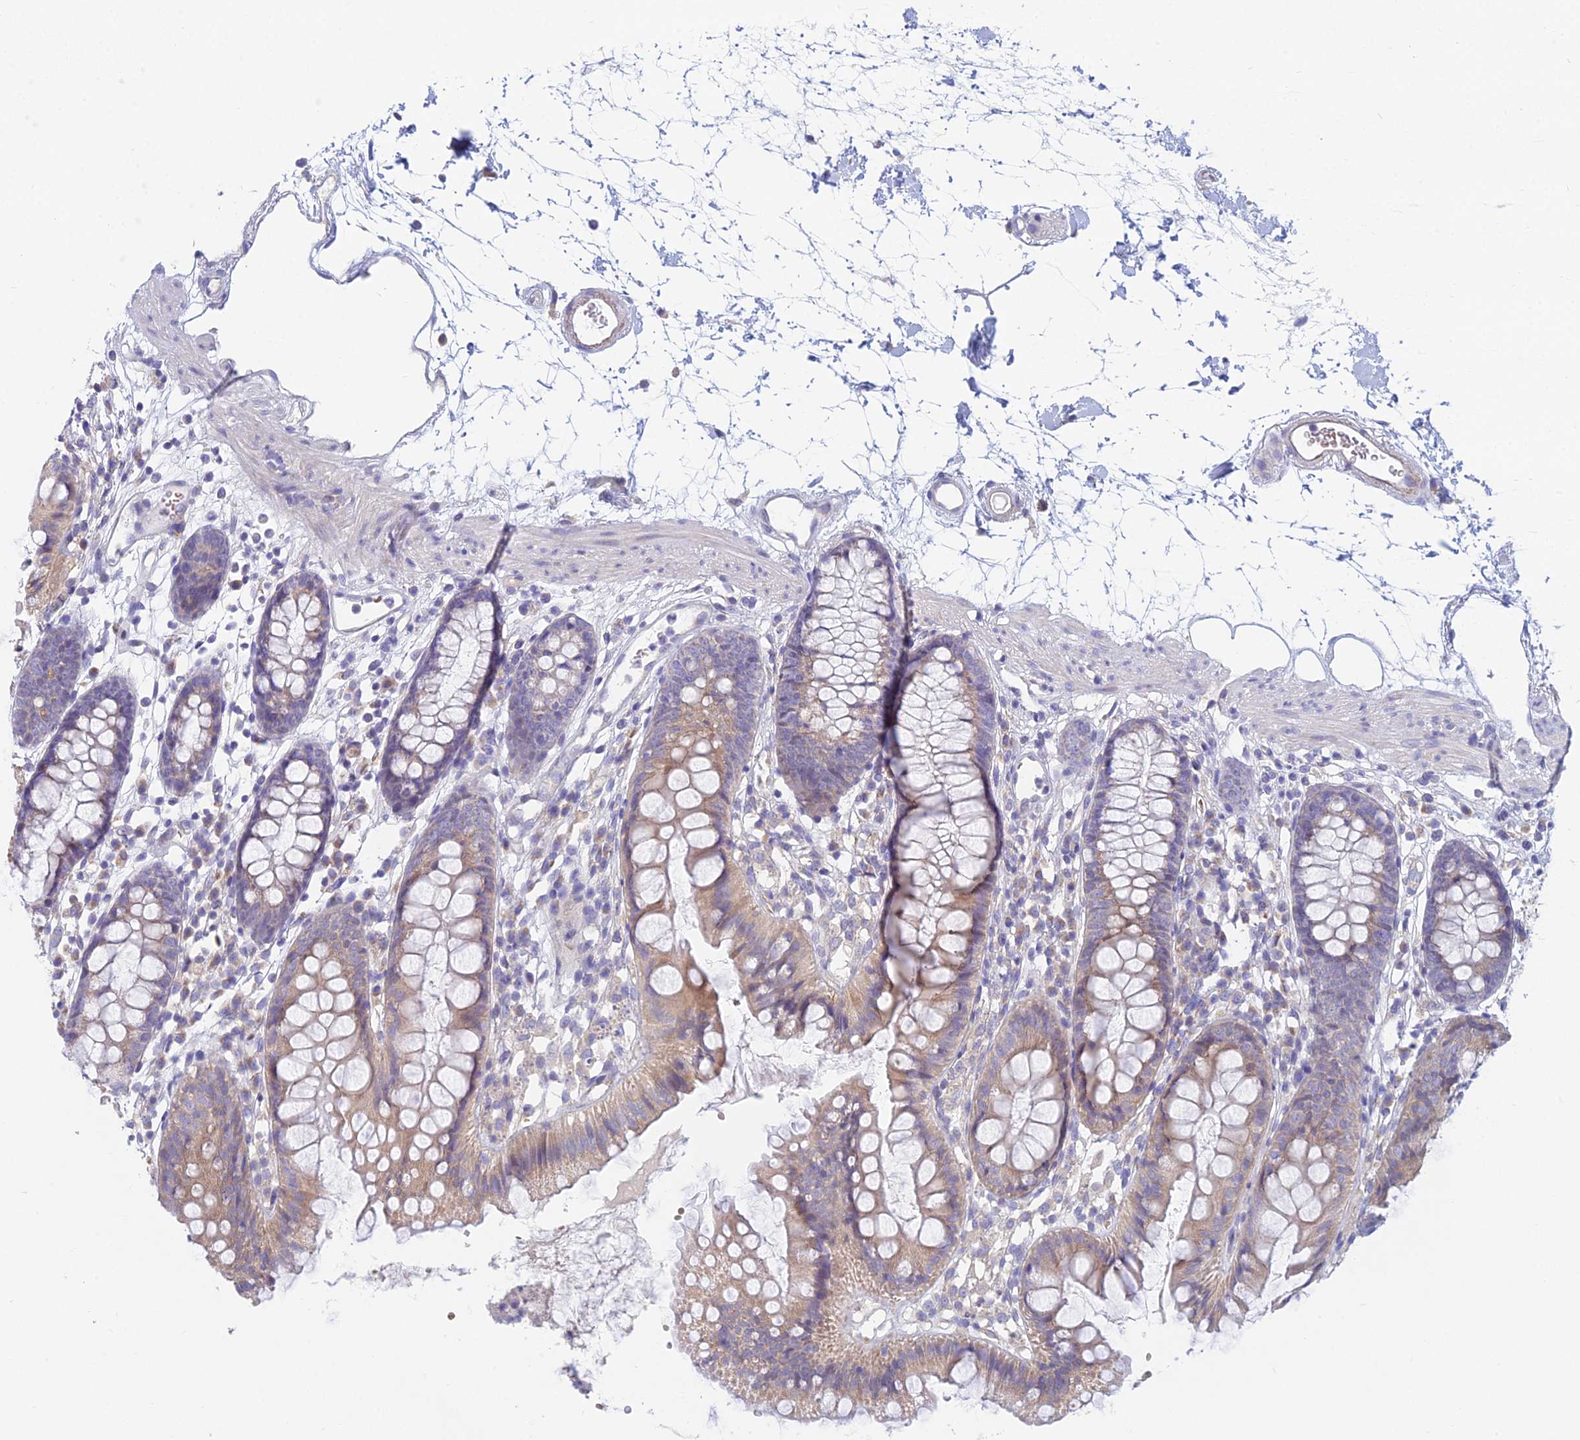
{"staining": {"intensity": "weak", "quantity": ">75%", "location": "cytoplasmic/membranous"}, "tissue": "colon", "cell_type": "Endothelial cells", "image_type": "normal", "snomed": [{"axis": "morphology", "description": "Normal tissue, NOS"}, {"axis": "topography", "description": "Colon"}], "caption": "Immunohistochemical staining of benign colon displays low levels of weak cytoplasmic/membranous positivity in approximately >75% of endothelial cells. The staining was performed using DAB to visualize the protein expression in brown, while the nuclei were stained in blue with hematoxylin (Magnification: 20x).", "gene": "ZNF564", "patient": {"sex": "female", "age": 84}}